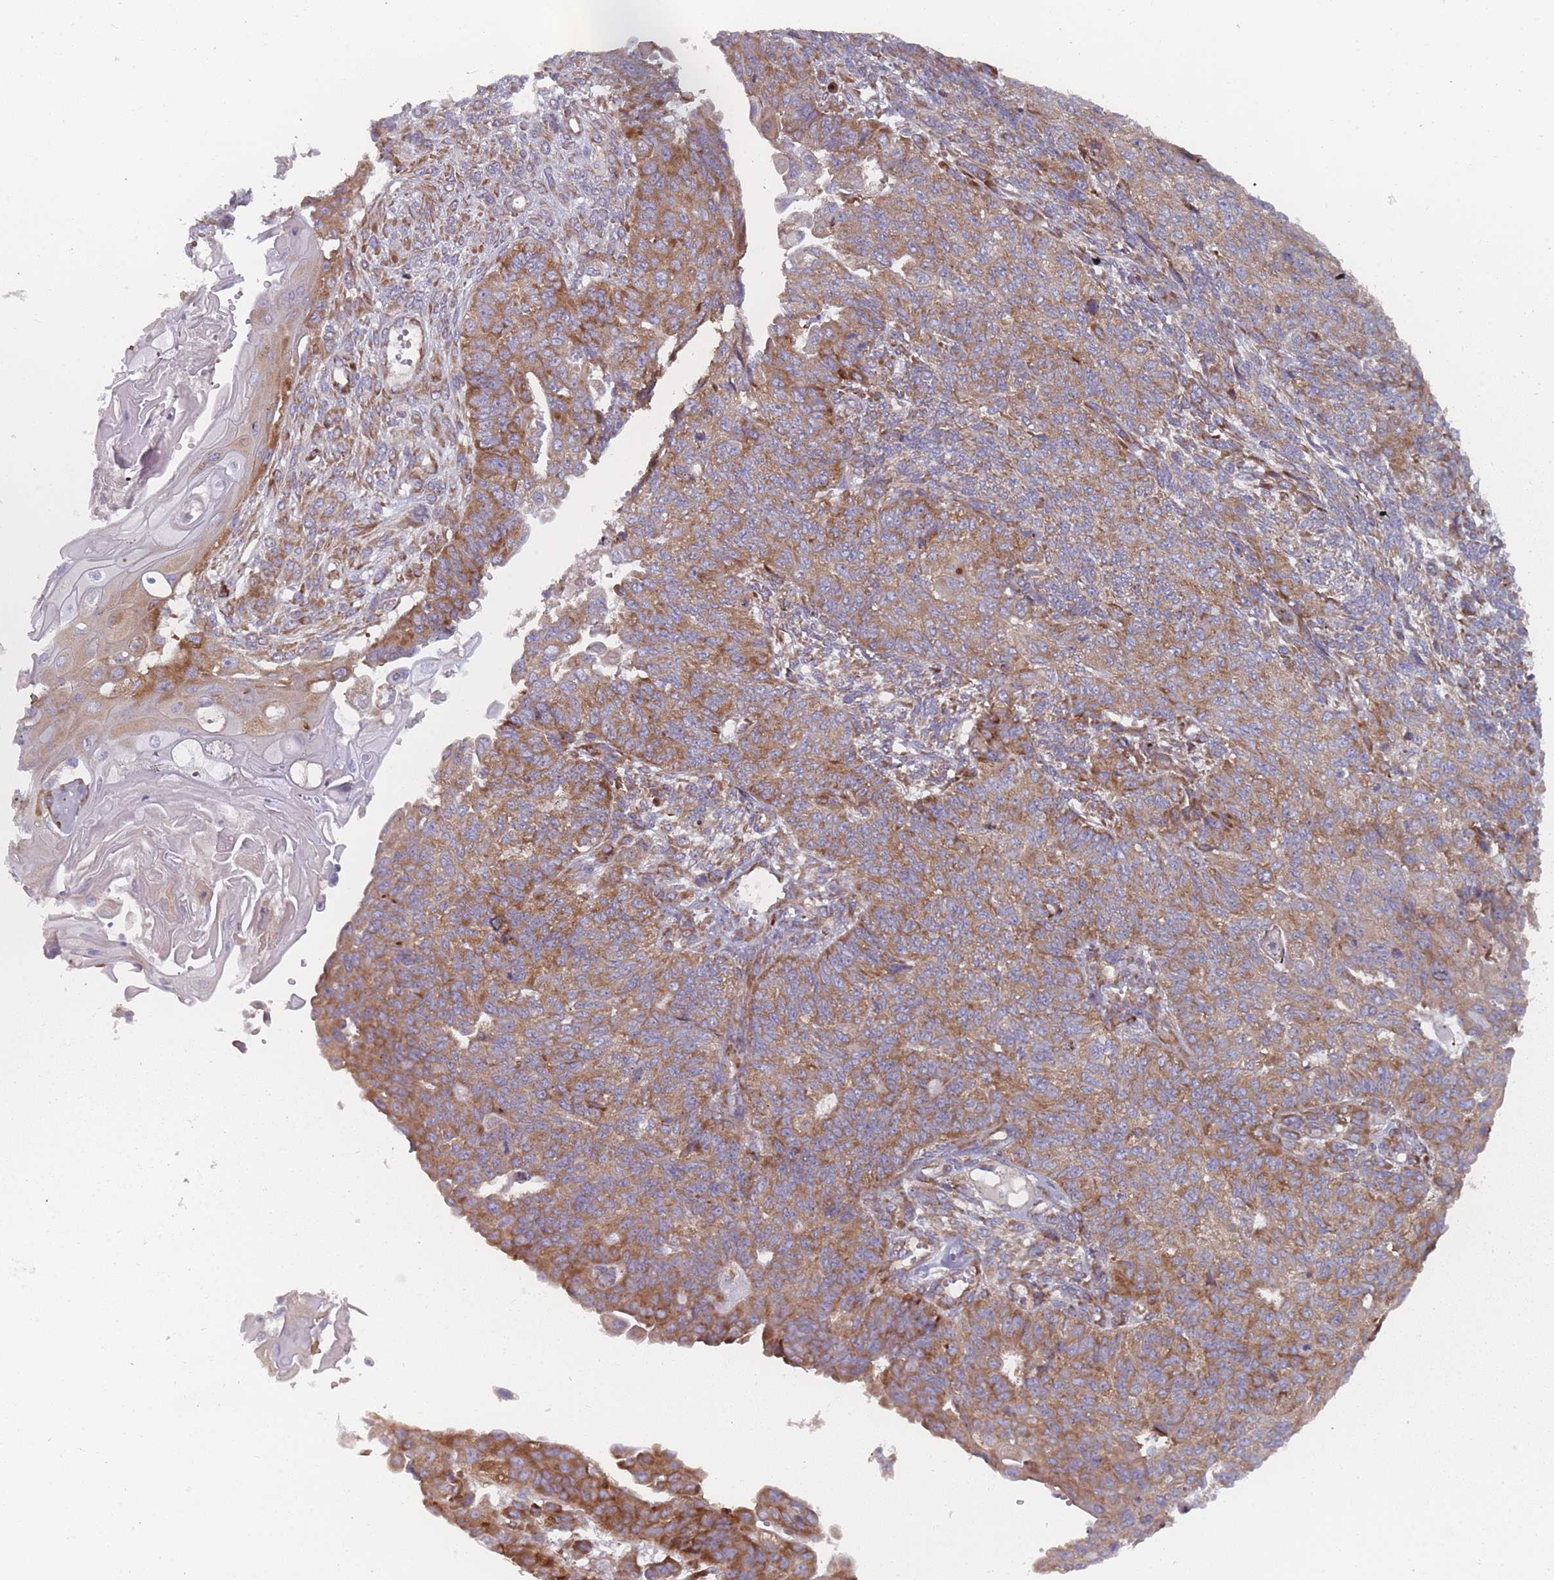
{"staining": {"intensity": "moderate", "quantity": ">75%", "location": "cytoplasmic/membranous"}, "tissue": "endometrial cancer", "cell_type": "Tumor cells", "image_type": "cancer", "snomed": [{"axis": "morphology", "description": "Adenocarcinoma, NOS"}, {"axis": "topography", "description": "Endometrium"}], "caption": "An image of endometrial adenocarcinoma stained for a protein exhibits moderate cytoplasmic/membranous brown staining in tumor cells.", "gene": "CACNG5", "patient": {"sex": "female", "age": 32}}